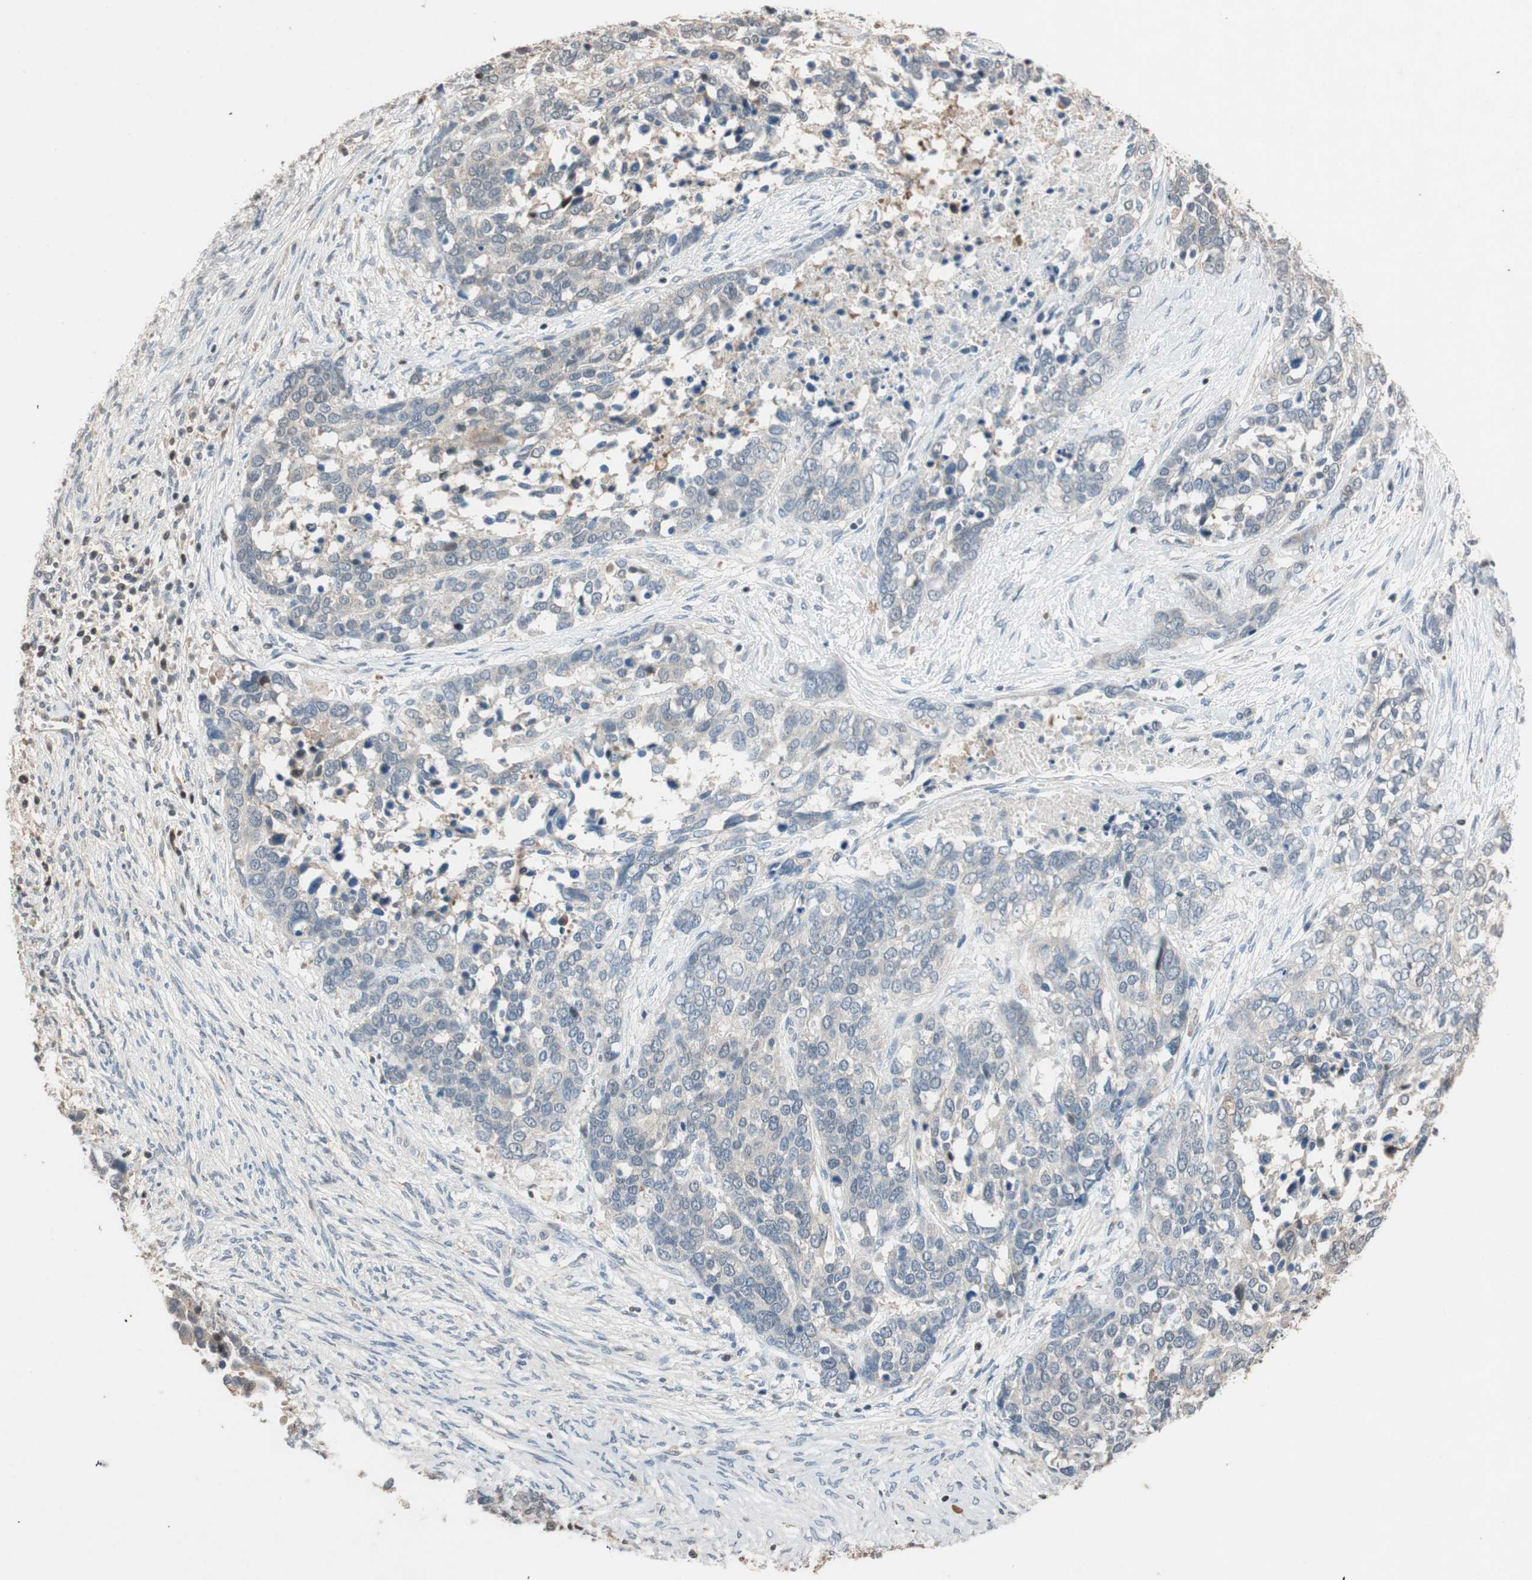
{"staining": {"intensity": "weak", "quantity": "<25%", "location": "cytoplasmic/membranous"}, "tissue": "ovarian cancer", "cell_type": "Tumor cells", "image_type": "cancer", "snomed": [{"axis": "morphology", "description": "Cystadenocarcinoma, serous, NOS"}, {"axis": "topography", "description": "Ovary"}], "caption": "DAB immunohistochemical staining of human ovarian serous cystadenocarcinoma shows no significant expression in tumor cells.", "gene": "SERPINB5", "patient": {"sex": "female", "age": 44}}